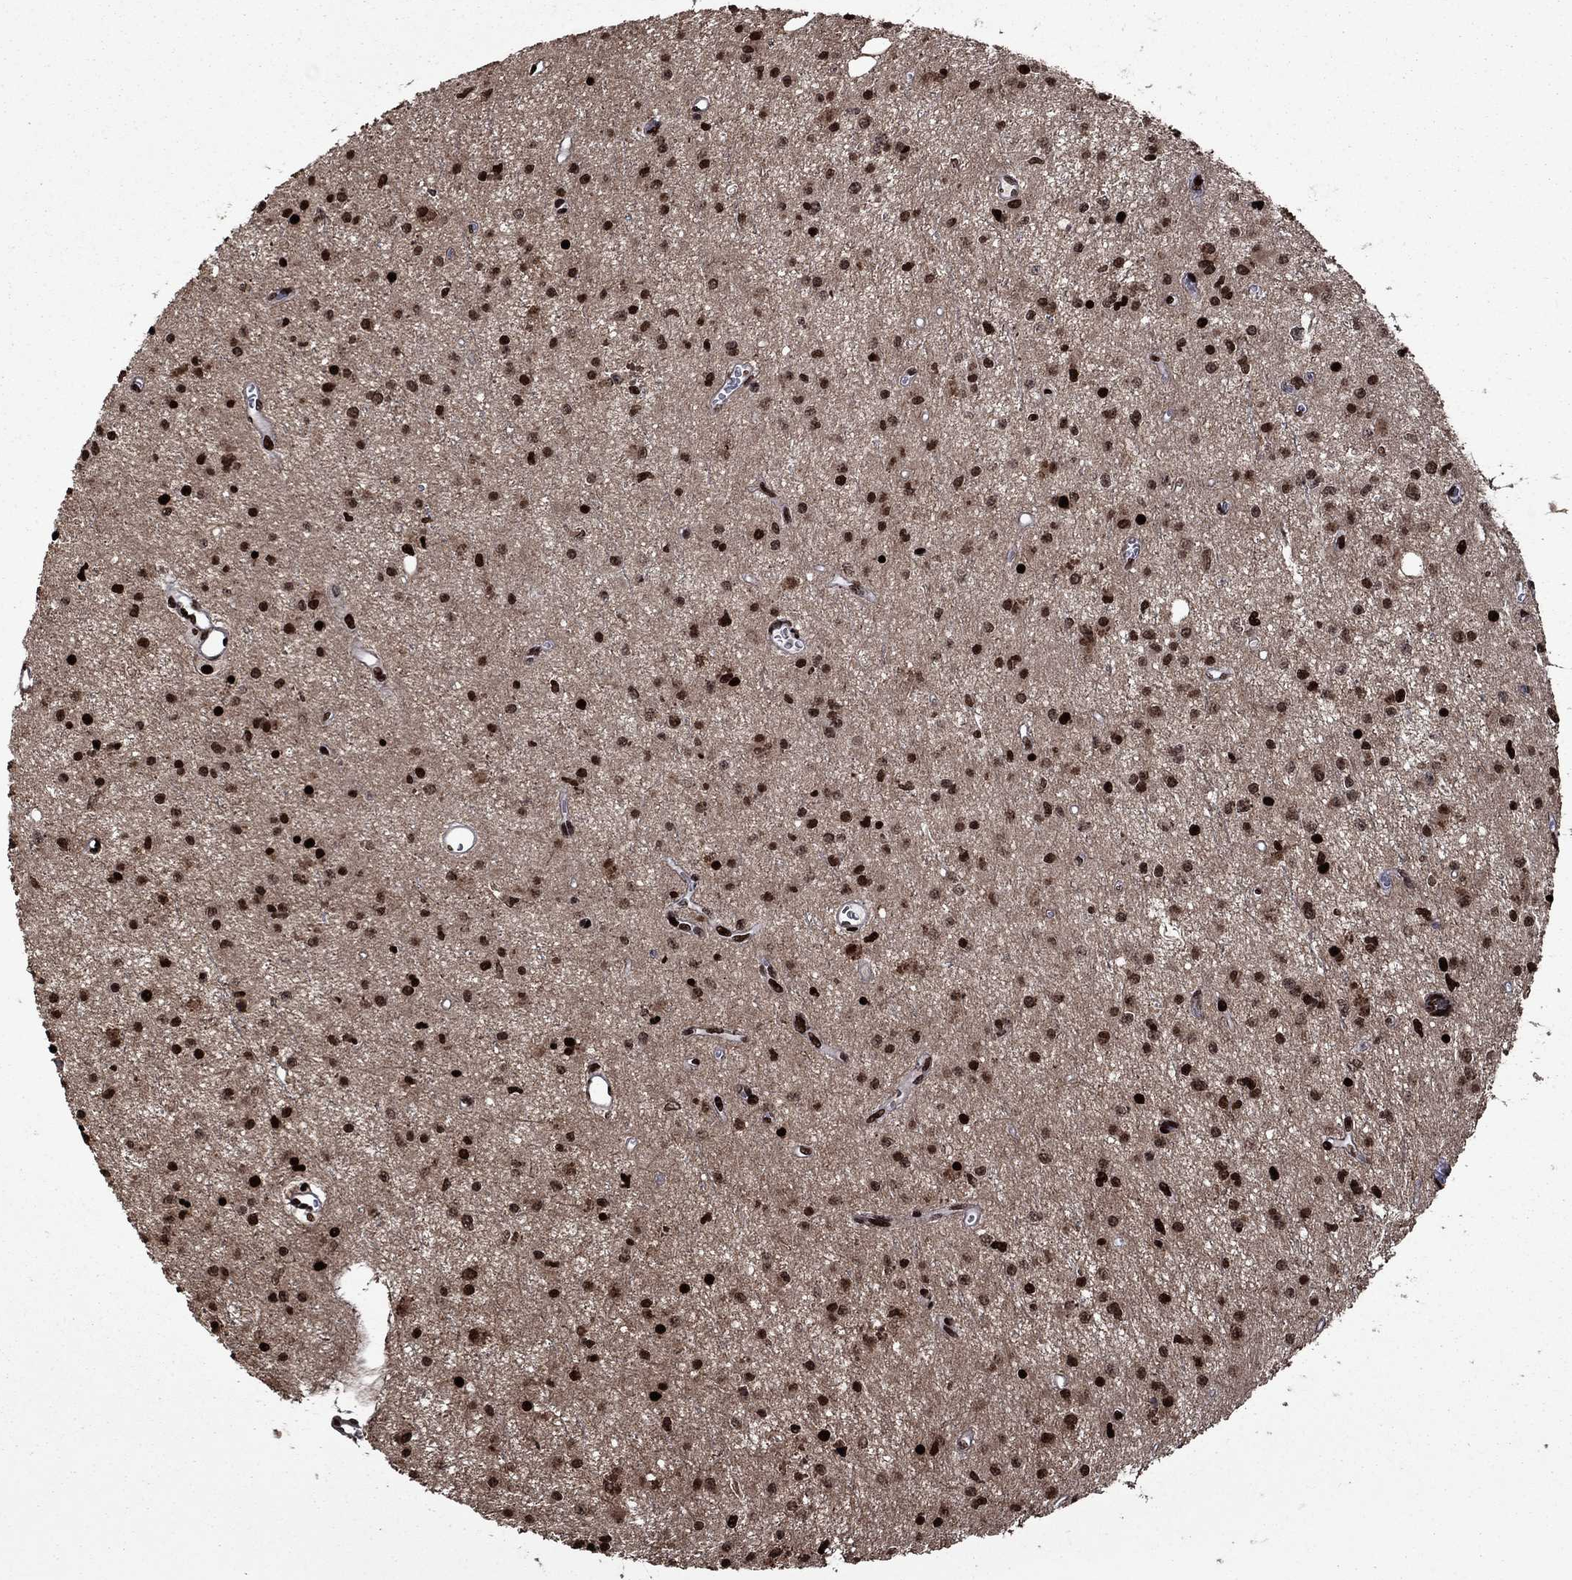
{"staining": {"intensity": "strong", "quantity": ">75%", "location": "nuclear"}, "tissue": "glioma", "cell_type": "Tumor cells", "image_type": "cancer", "snomed": [{"axis": "morphology", "description": "Glioma, malignant, Low grade"}, {"axis": "topography", "description": "Brain"}], "caption": "Immunohistochemical staining of malignant glioma (low-grade) demonstrates strong nuclear protein expression in about >75% of tumor cells.", "gene": "LIMK1", "patient": {"sex": "female", "age": 45}}